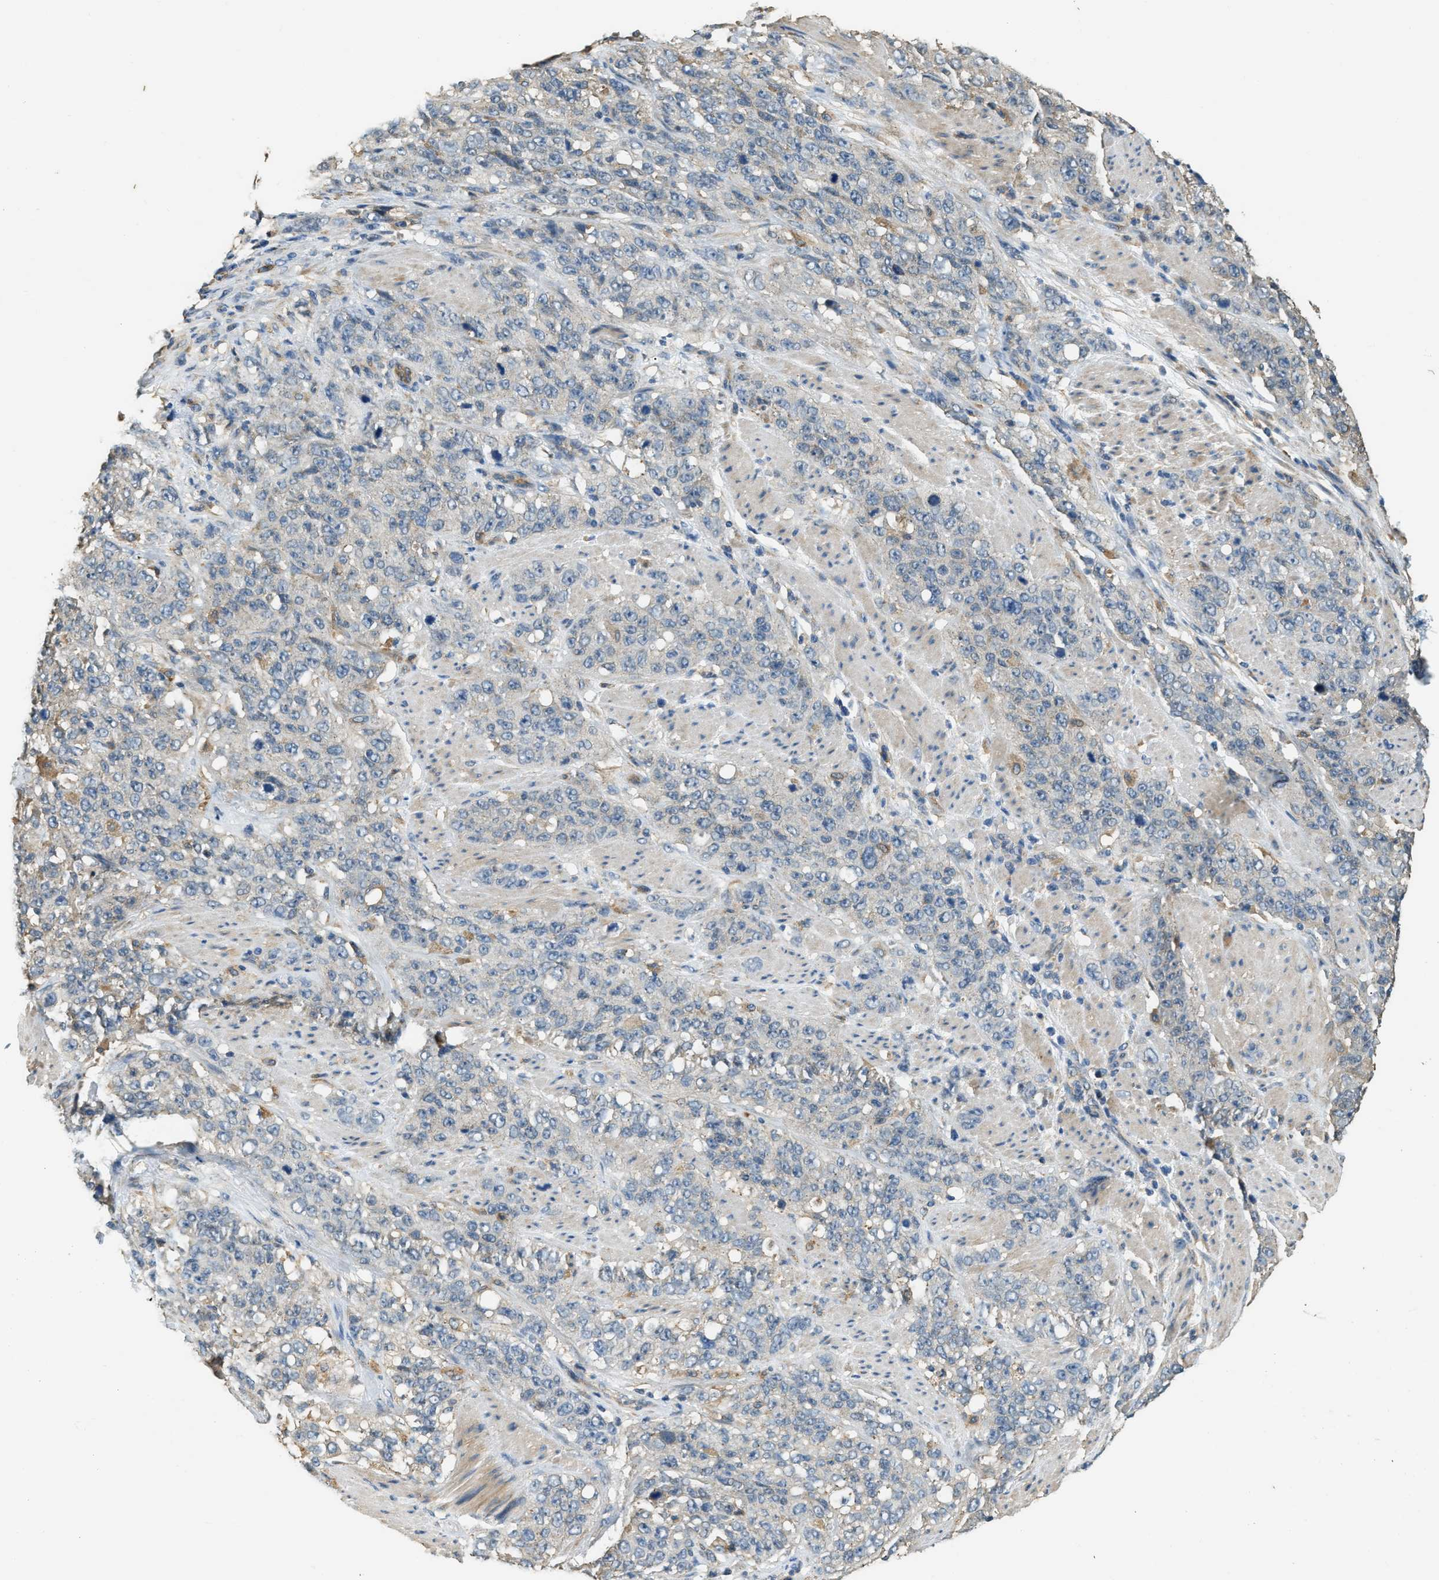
{"staining": {"intensity": "negative", "quantity": "none", "location": "none"}, "tissue": "stomach cancer", "cell_type": "Tumor cells", "image_type": "cancer", "snomed": [{"axis": "morphology", "description": "Adenocarcinoma, NOS"}, {"axis": "topography", "description": "Stomach"}], "caption": "Tumor cells are negative for protein expression in human stomach adenocarcinoma.", "gene": "CFLAR", "patient": {"sex": "male", "age": 48}}